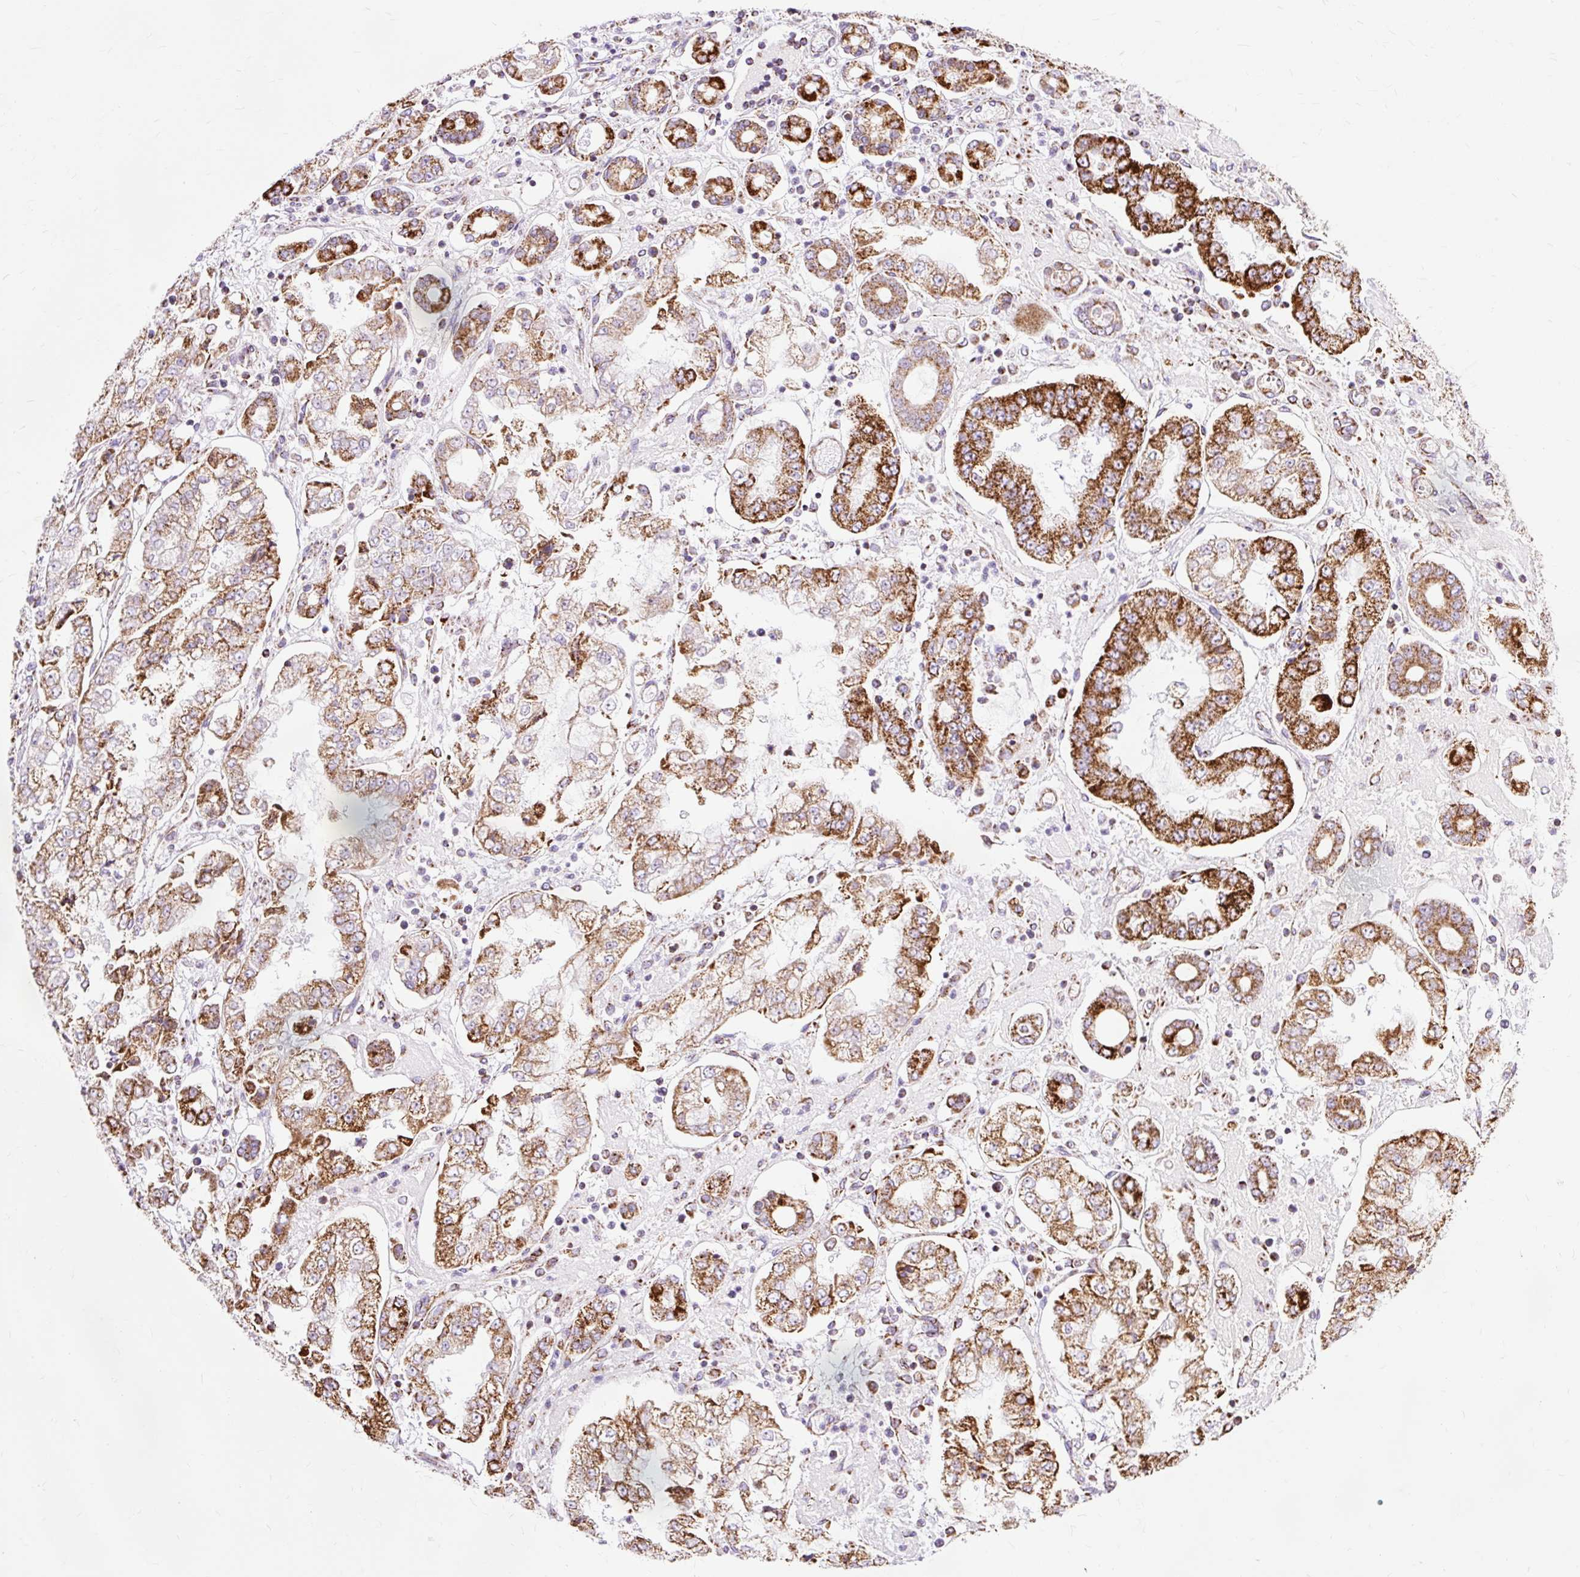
{"staining": {"intensity": "strong", "quantity": ">75%", "location": "cytoplasmic/membranous"}, "tissue": "stomach cancer", "cell_type": "Tumor cells", "image_type": "cancer", "snomed": [{"axis": "morphology", "description": "Adenocarcinoma, NOS"}, {"axis": "topography", "description": "Stomach"}], "caption": "Stomach cancer stained with a brown dye exhibits strong cytoplasmic/membranous positive staining in approximately >75% of tumor cells.", "gene": "DLAT", "patient": {"sex": "male", "age": 76}}